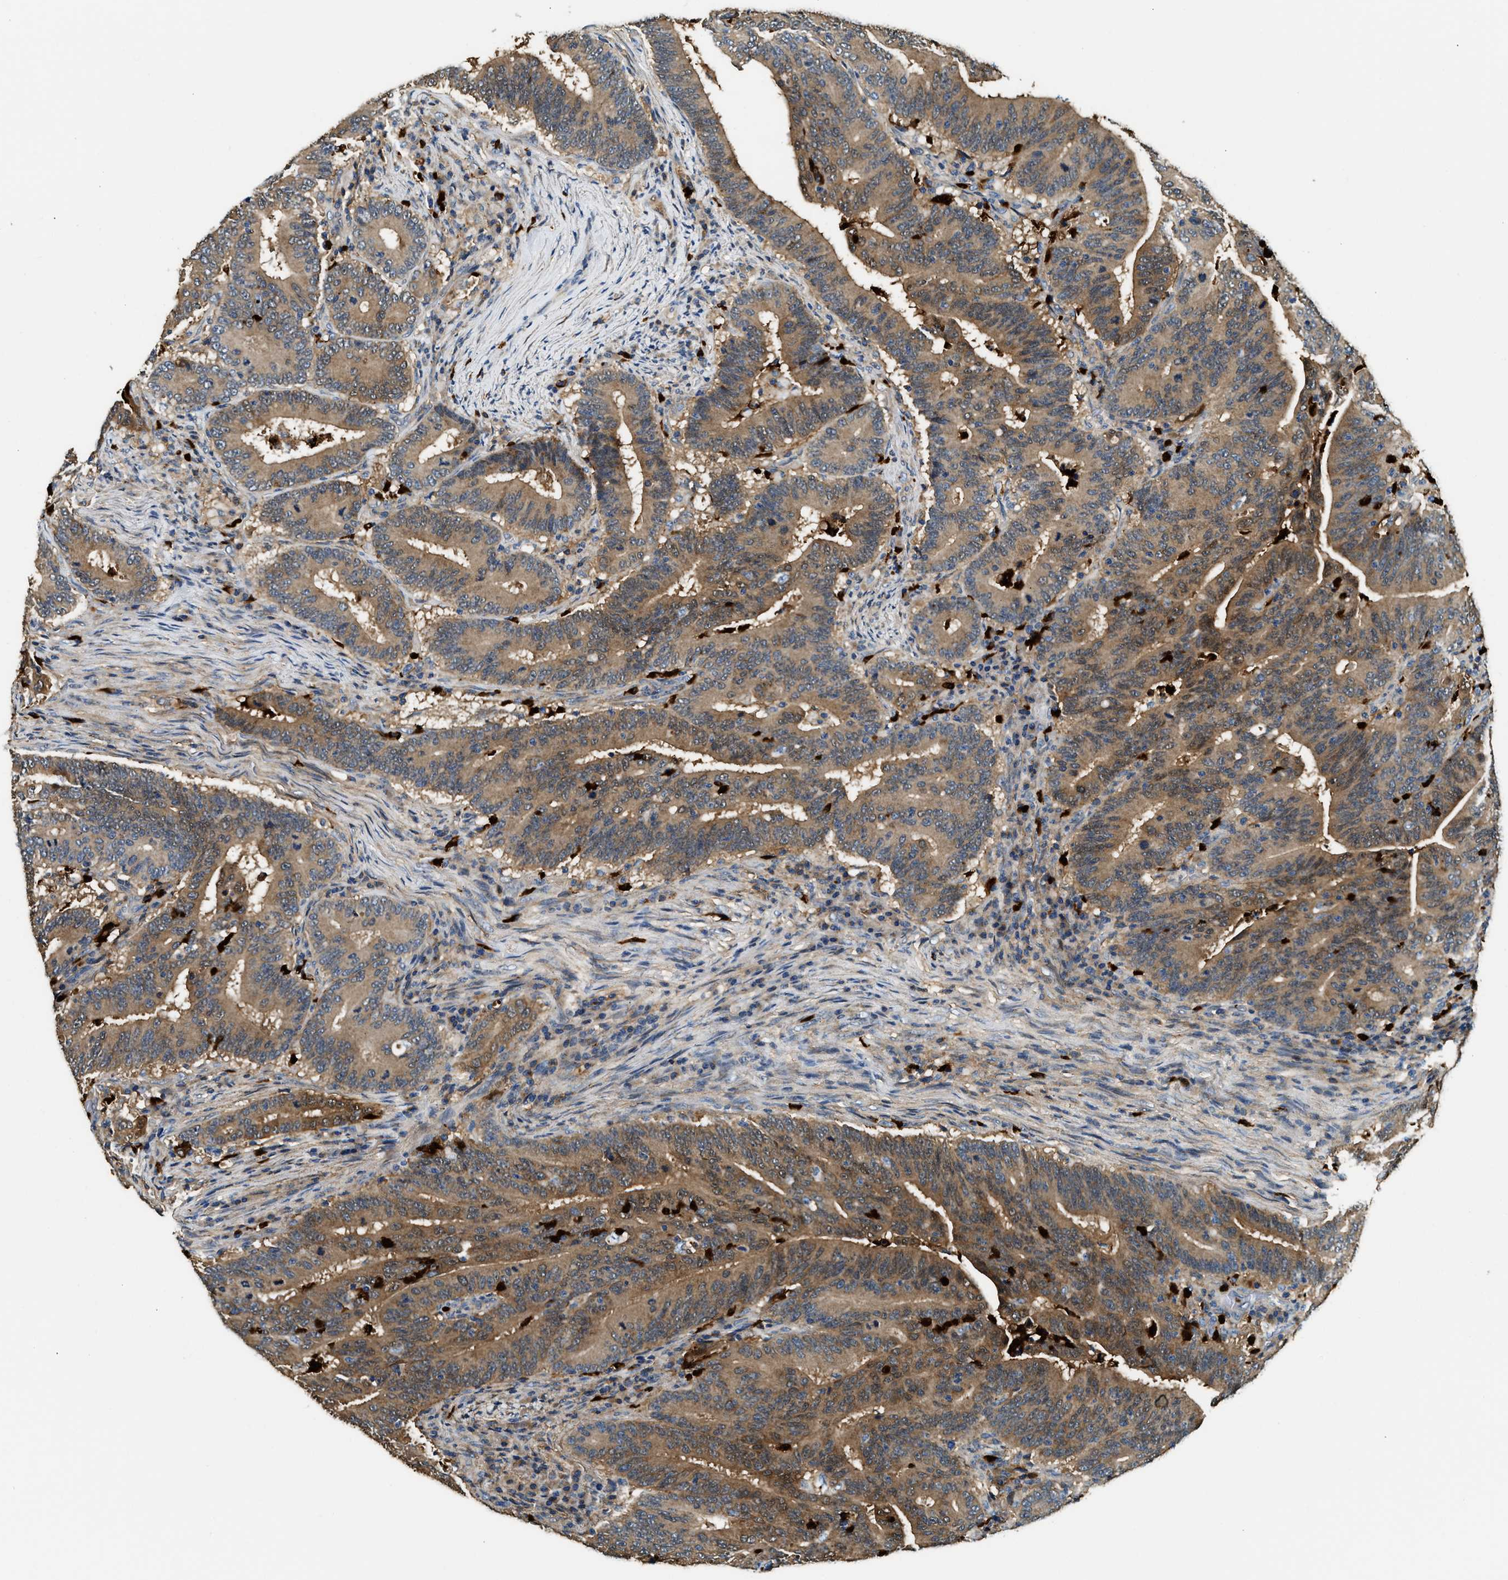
{"staining": {"intensity": "moderate", "quantity": ">75%", "location": "cytoplasmic/membranous"}, "tissue": "colorectal cancer", "cell_type": "Tumor cells", "image_type": "cancer", "snomed": [{"axis": "morphology", "description": "Adenocarcinoma, NOS"}, {"axis": "topography", "description": "Colon"}], "caption": "IHC histopathology image of neoplastic tissue: human colorectal cancer (adenocarcinoma) stained using immunohistochemistry (IHC) demonstrates medium levels of moderate protein expression localized specifically in the cytoplasmic/membranous of tumor cells, appearing as a cytoplasmic/membranous brown color.", "gene": "ANXA3", "patient": {"sex": "female", "age": 66}}